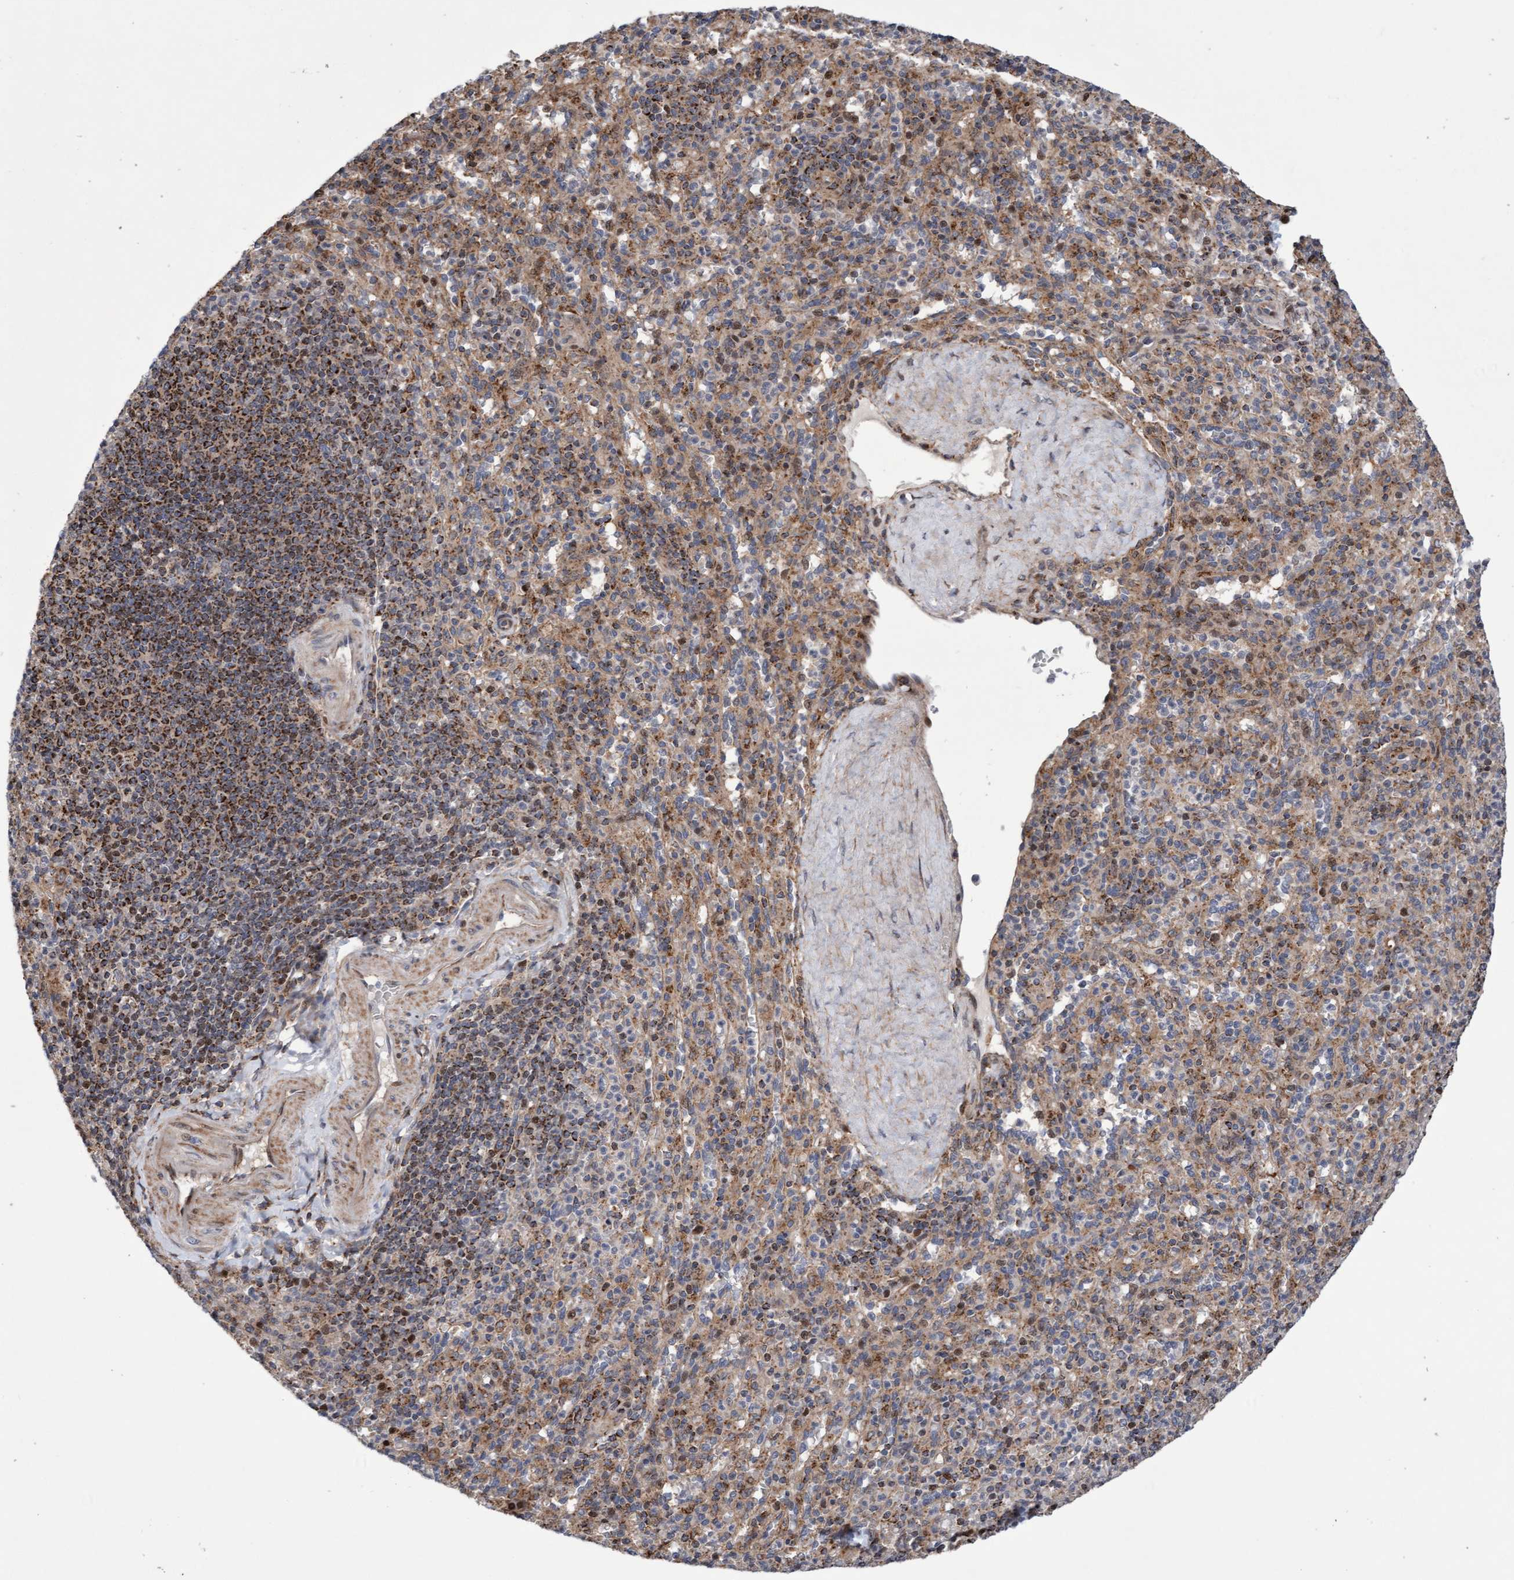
{"staining": {"intensity": "weak", "quantity": "25%-75%", "location": "cytoplasmic/membranous"}, "tissue": "spleen", "cell_type": "Cells in red pulp", "image_type": "normal", "snomed": [{"axis": "morphology", "description": "Normal tissue, NOS"}, {"axis": "topography", "description": "Spleen"}], "caption": "High-power microscopy captured an immunohistochemistry (IHC) image of normal spleen, revealing weak cytoplasmic/membranous positivity in about 25%-75% of cells in red pulp. The staining was performed using DAB to visualize the protein expression in brown, while the nuclei were stained in blue with hematoxylin (Magnification: 20x).", "gene": "PECR", "patient": {"sex": "male", "age": 36}}